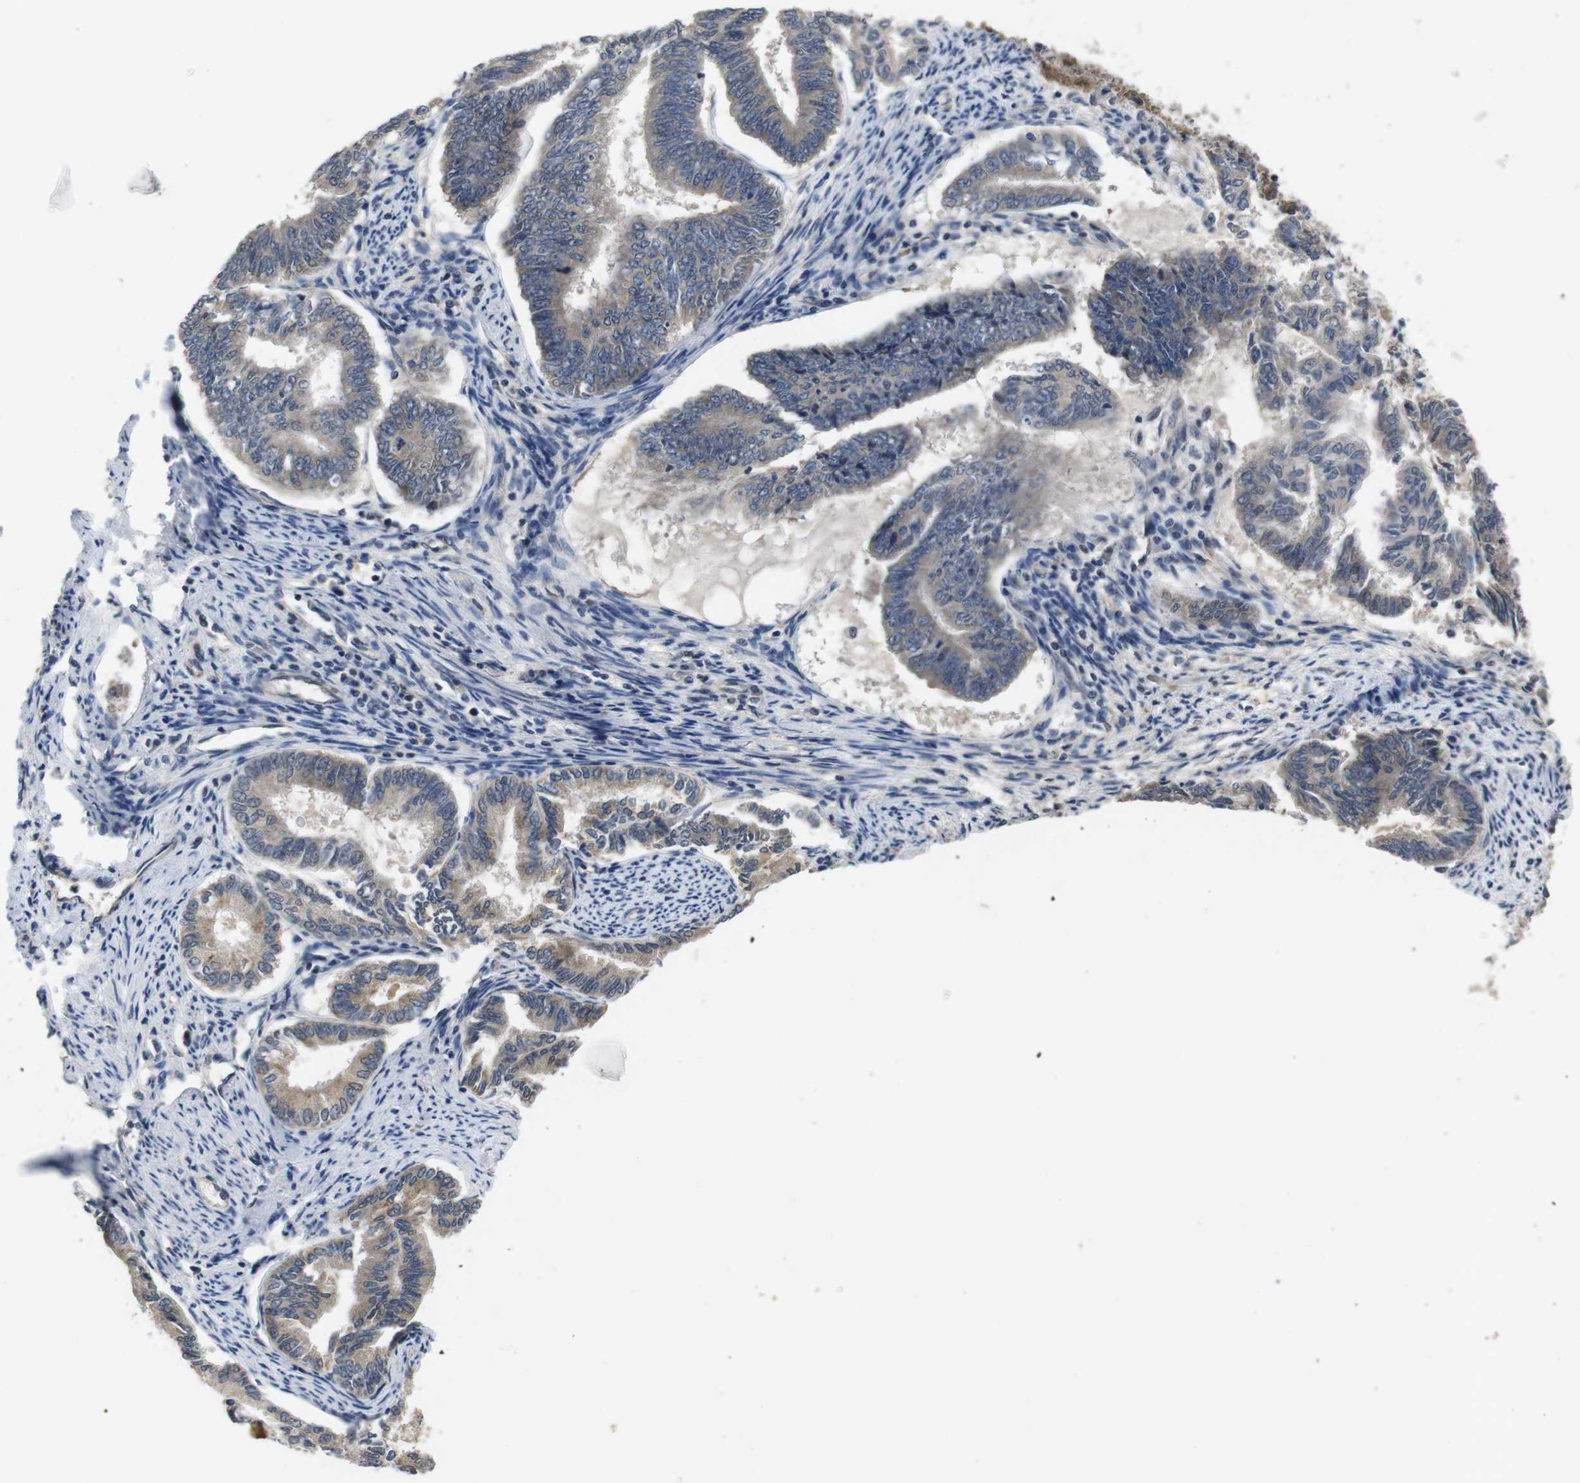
{"staining": {"intensity": "weak", "quantity": ">75%", "location": "cytoplasmic/membranous"}, "tissue": "endometrial cancer", "cell_type": "Tumor cells", "image_type": "cancer", "snomed": [{"axis": "morphology", "description": "Adenocarcinoma, NOS"}, {"axis": "topography", "description": "Endometrium"}], "caption": "Endometrial cancer stained with a protein marker demonstrates weak staining in tumor cells.", "gene": "FADD", "patient": {"sex": "female", "age": 86}}